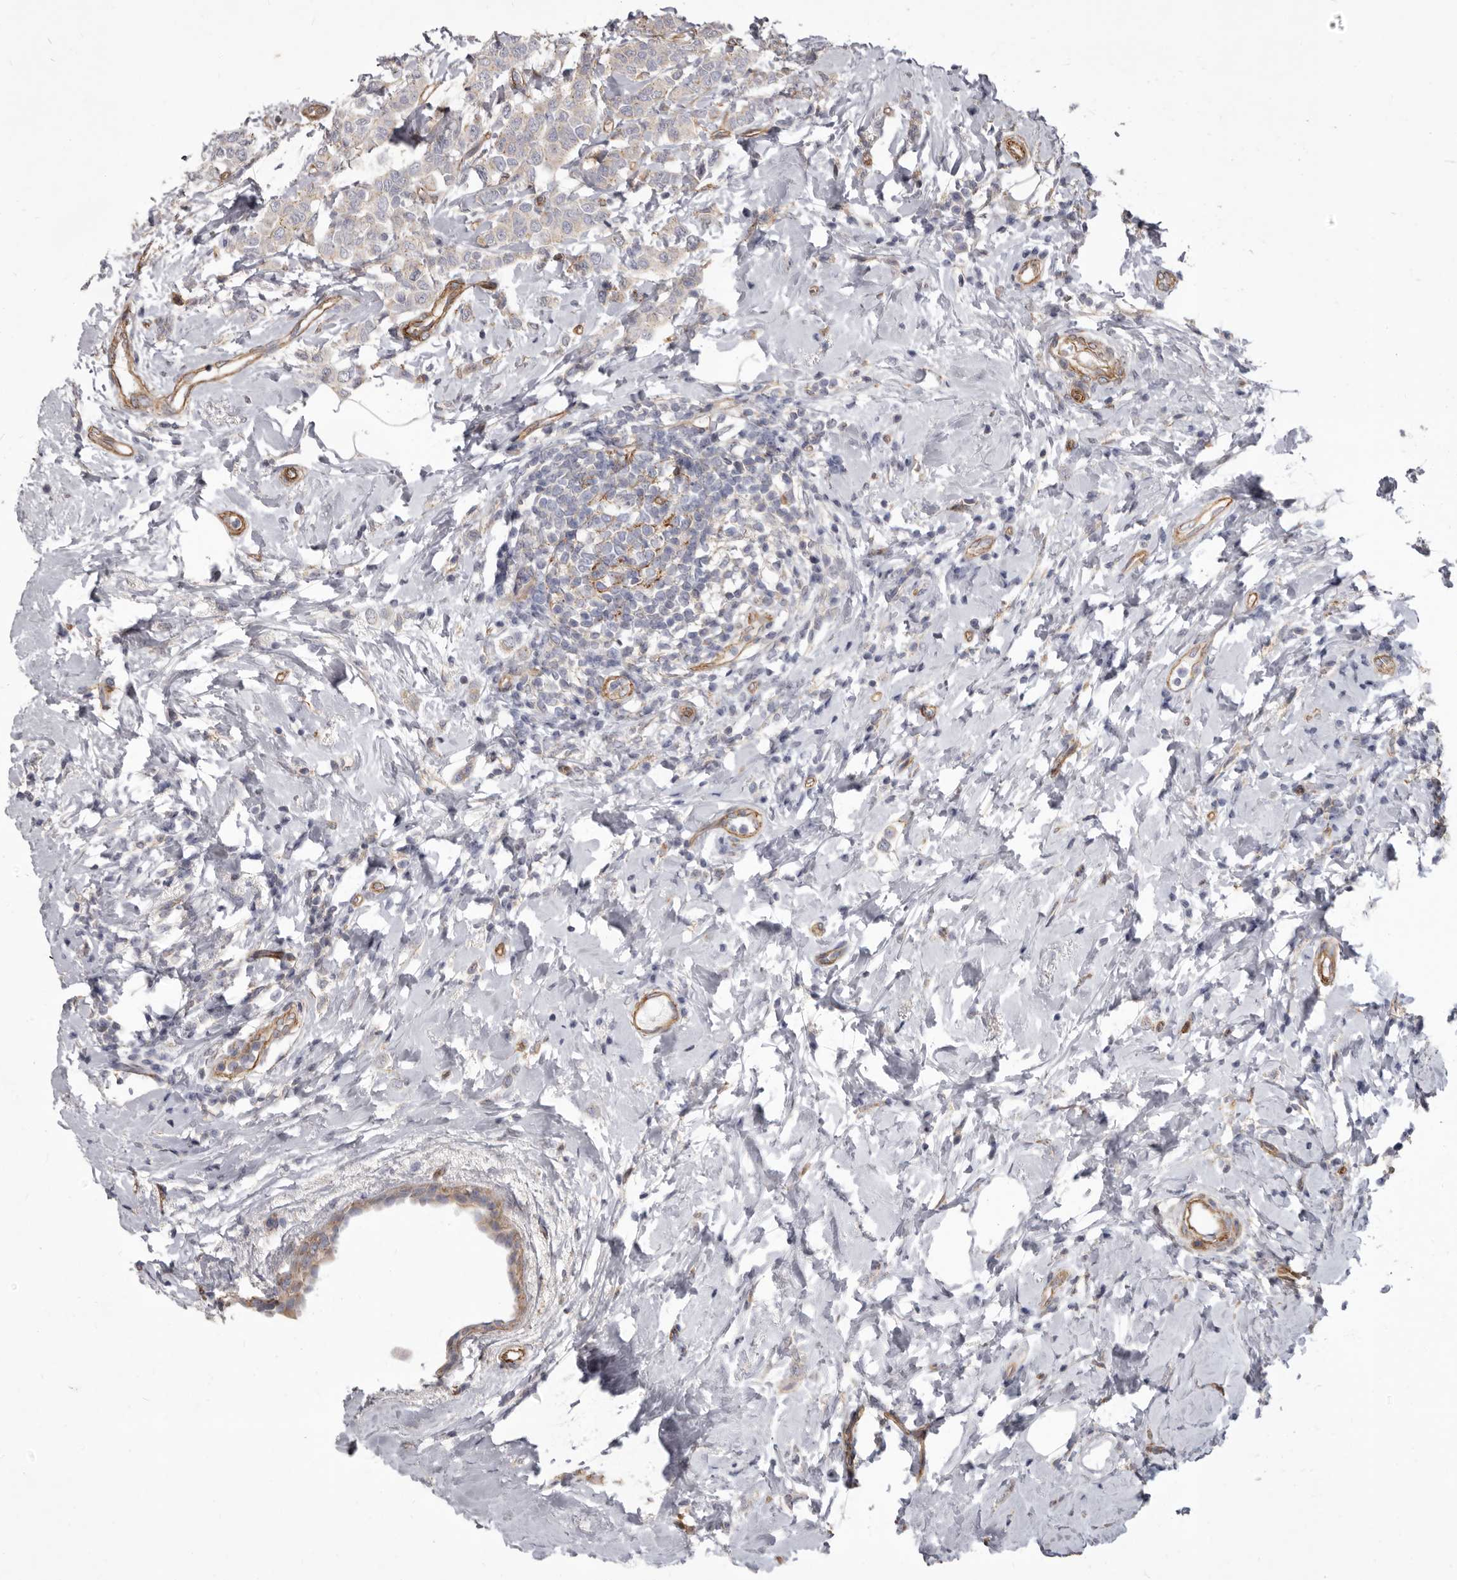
{"staining": {"intensity": "weak", "quantity": "25%-75%", "location": "cytoplasmic/membranous"}, "tissue": "breast cancer", "cell_type": "Tumor cells", "image_type": "cancer", "snomed": [{"axis": "morphology", "description": "Lobular carcinoma"}, {"axis": "topography", "description": "Breast"}], "caption": "The micrograph demonstrates immunohistochemical staining of lobular carcinoma (breast). There is weak cytoplasmic/membranous staining is present in about 25%-75% of tumor cells.", "gene": "P2RX6", "patient": {"sex": "female", "age": 47}}